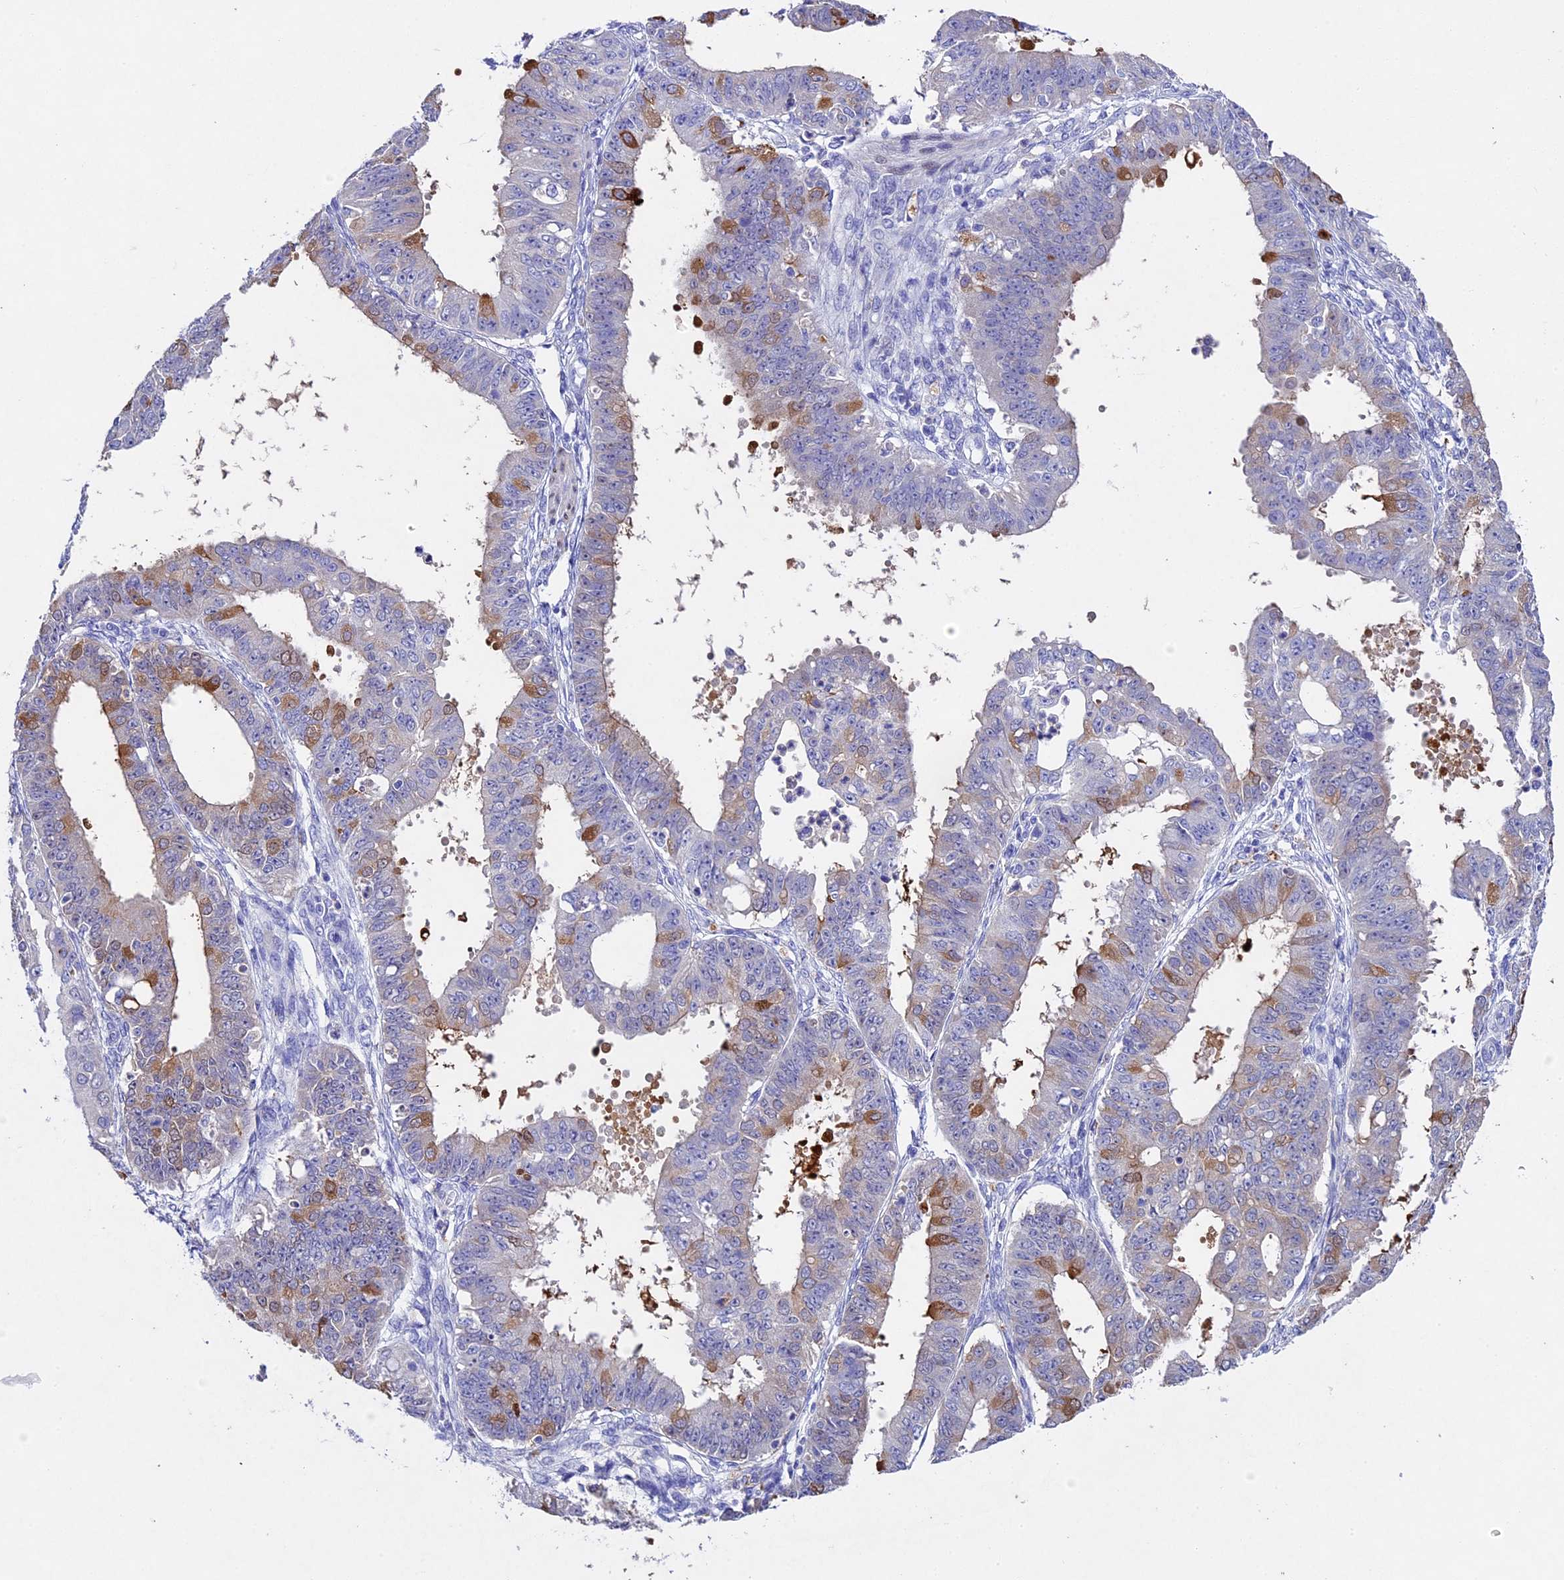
{"staining": {"intensity": "moderate", "quantity": "<25%", "location": "cytoplasmic/membranous"}, "tissue": "ovarian cancer", "cell_type": "Tumor cells", "image_type": "cancer", "snomed": [{"axis": "morphology", "description": "Carcinoma, endometroid"}, {"axis": "topography", "description": "Appendix"}, {"axis": "topography", "description": "Ovary"}], "caption": "This histopathology image reveals ovarian cancer stained with immunohistochemistry to label a protein in brown. The cytoplasmic/membranous of tumor cells show moderate positivity for the protein. Nuclei are counter-stained blue.", "gene": "TGDS", "patient": {"sex": "female", "age": 42}}